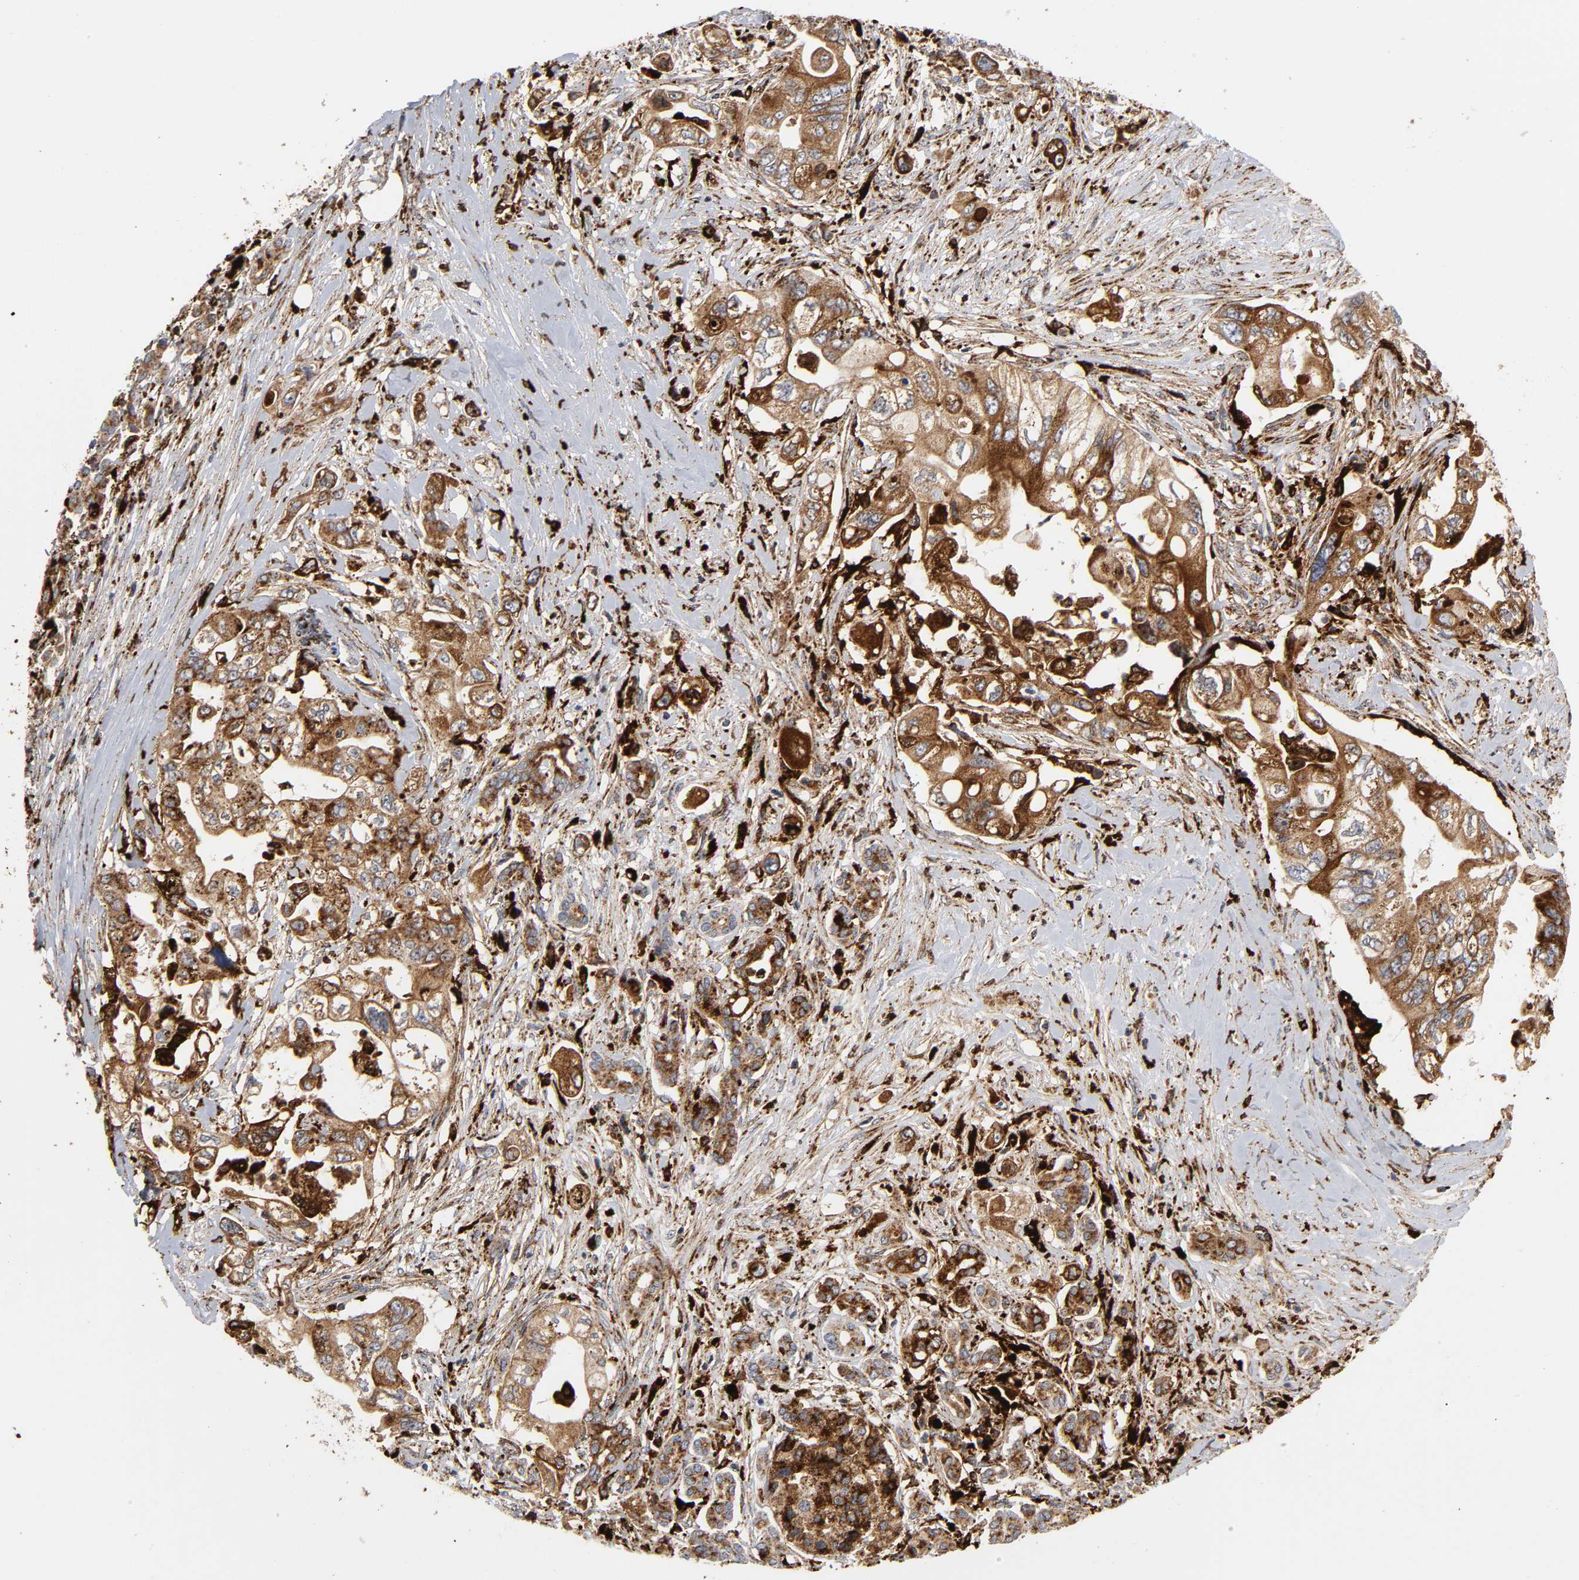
{"staining": {"intensity": "moderate", "quantity": ">75%", "location": "cytoplasmic/membranous"}, "tissue": "pancreatic cancer", "cell_type": "Tumor cells", "image_type": "cancer", "snomed": [{"axis": "morphology", "description": "Normal tissue, NOS"}, {"axis": "topography", "description": "Pancreas"}], "caption": "The image displays a brown stain indicating the presence of a protein in the cytoplasmic/membranous of tumor cells in pancreatic cancer. Nuclei are stained in blue.", "gene": "PSAP", "patient": {"sex": "male", "age": 42}}